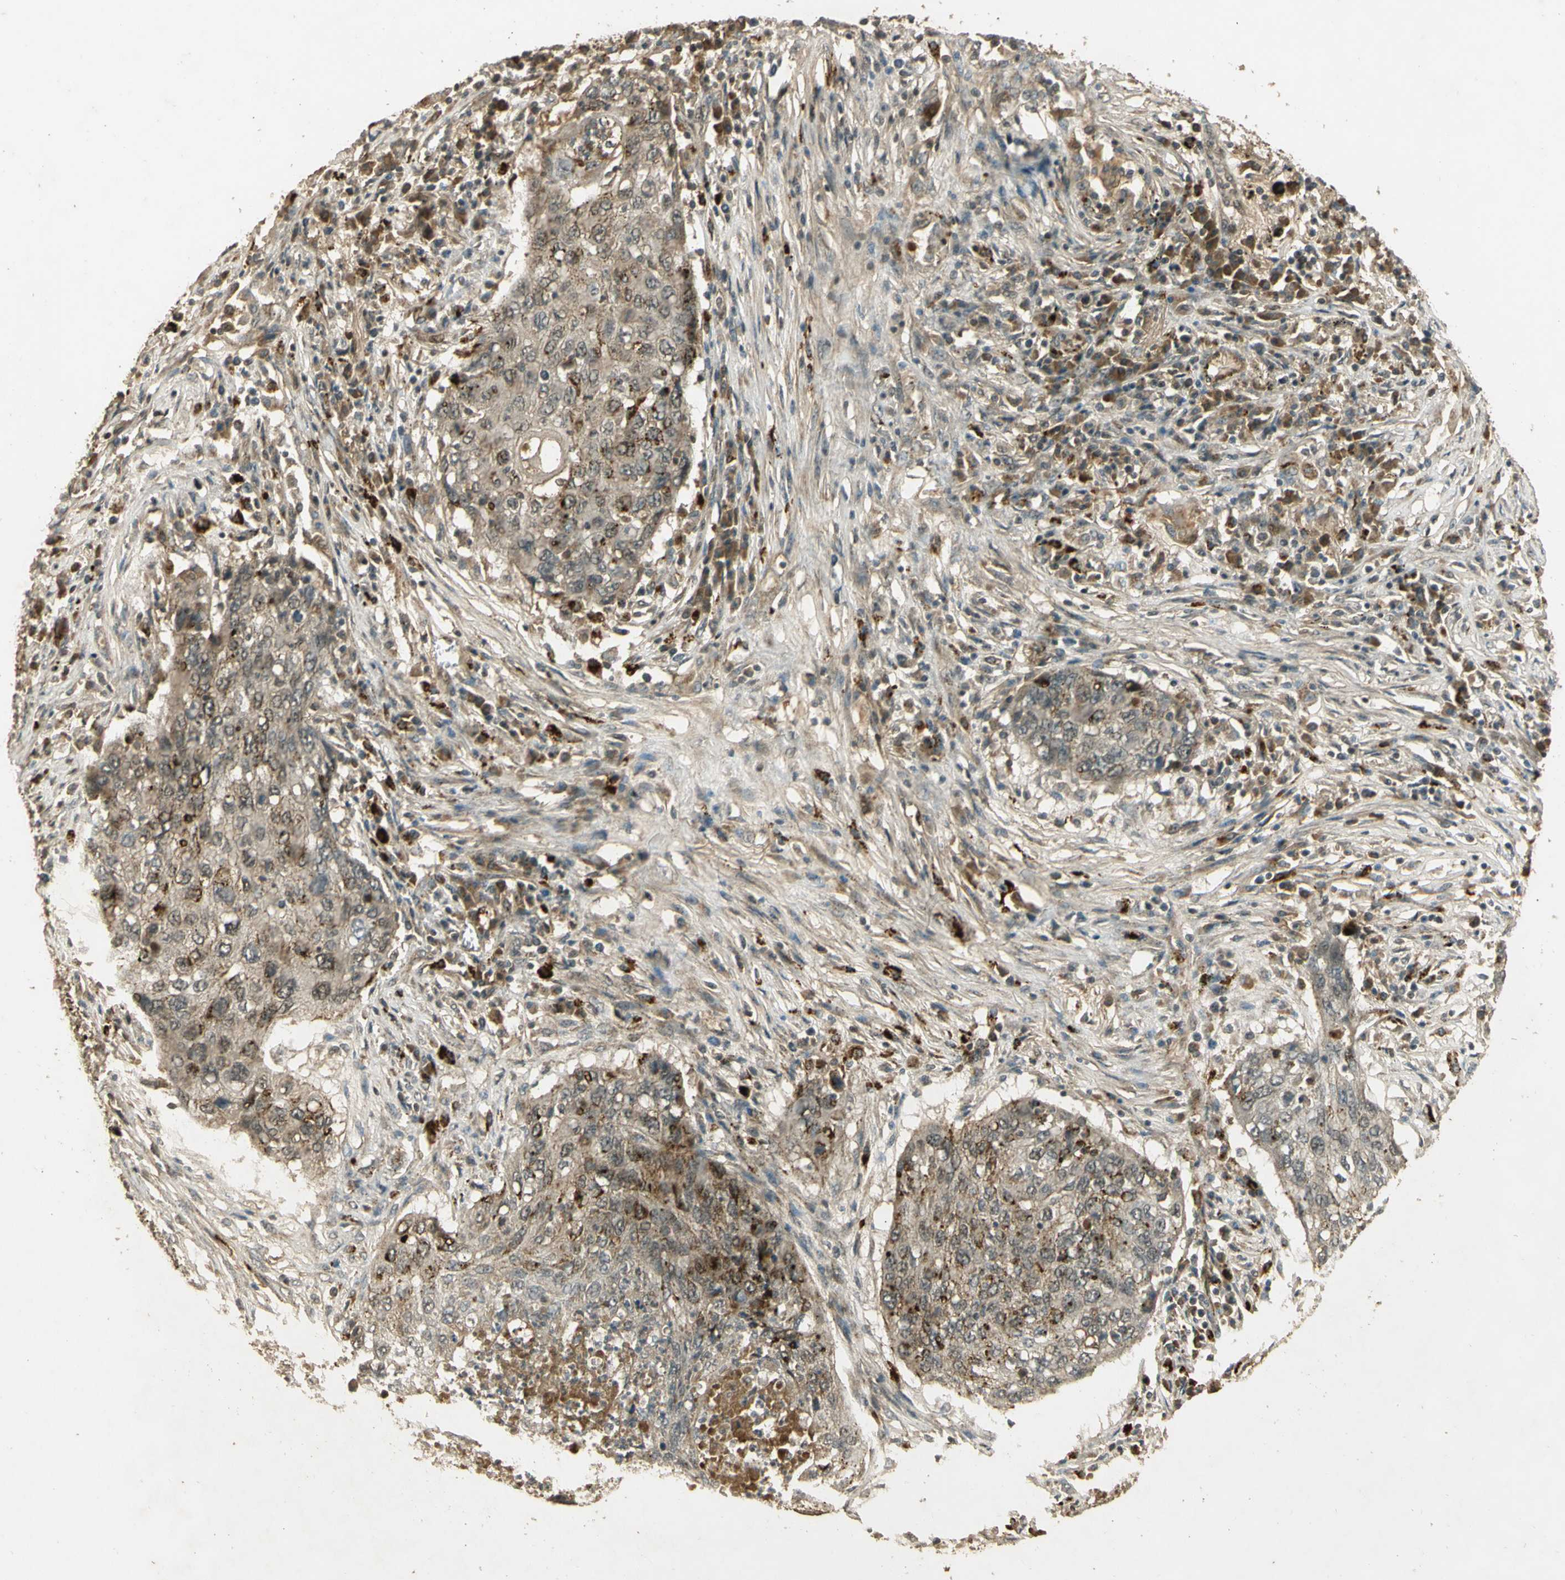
{"staining": {"intensity": "weak", "quantity": "25%-75%", "location": "cytoplasmic/membranous,nuclear"}, "tissue": "lung cancer", "cell_type": "Tumor cells", "image_type": "cancer", "snomed": [{"axis": "morphology", "description": "Squamous cell carcinoma, NOS"}, {"axis": "topography", "description": "Lung"}], "caption": "A histopathology image of human lung cancer stained for a protein shows weak cytoplasmic/membranous and nuclear brown staining in tumor cells.", "gene": "GMEB2", "patient": {"sex": "female", "age": 63}}